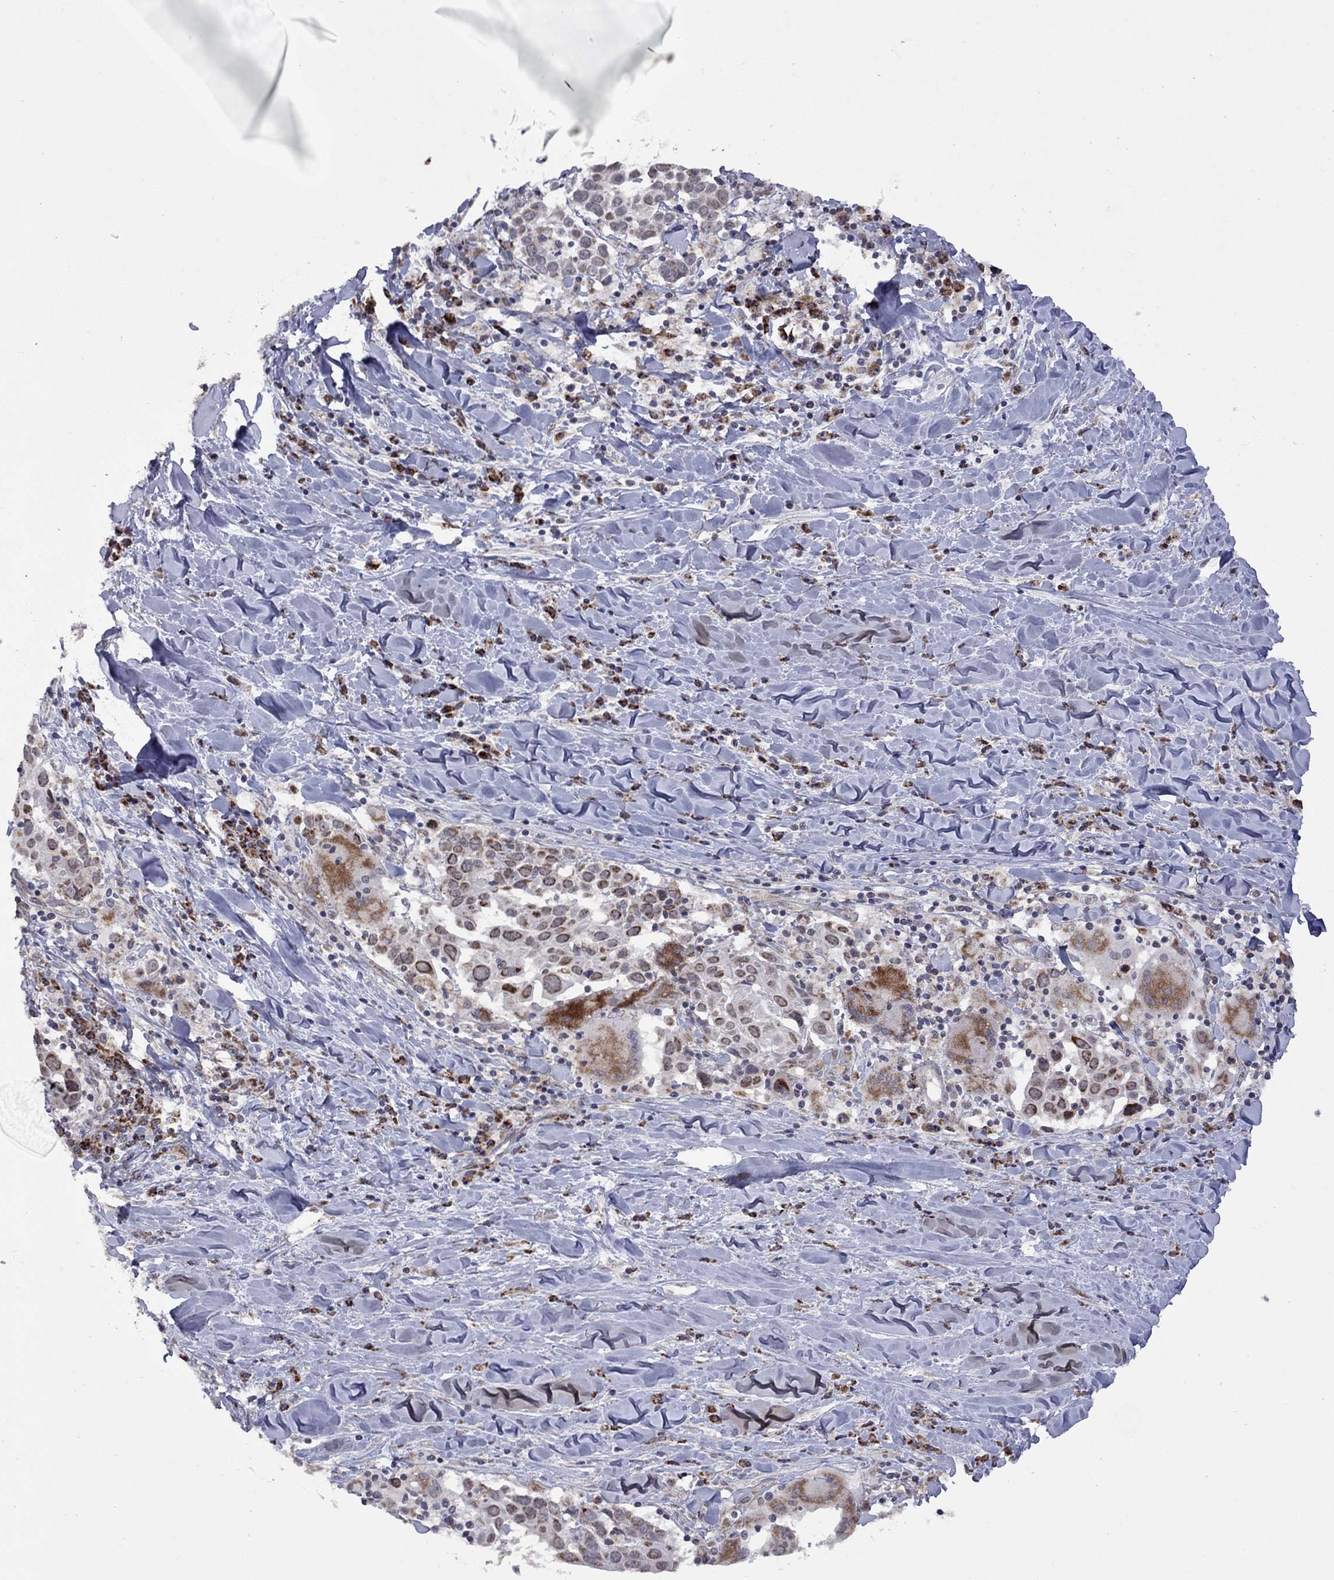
{"staining": {"intensity": "strong", "quantity": "<25%", "location": "cytoplasmic/membranous"}, "tissue": "lung cancer", "cell_type": "Tumor cells", "image_type": "cancer", "snomed": [{"axis": "morphology", "description": "Squamous cell carcinoma, NOS"}, {"axis": "topography", "description": "Lung"}], "caption": "The photomicrograph shows staining of squamous cell carcinoma (lung), revealing strong cytoplasmic/membranous protein positivity (brown color) within tumor cells.", "gene": "NDUFB1", "patient": {"sex": "male", "age": 57}}